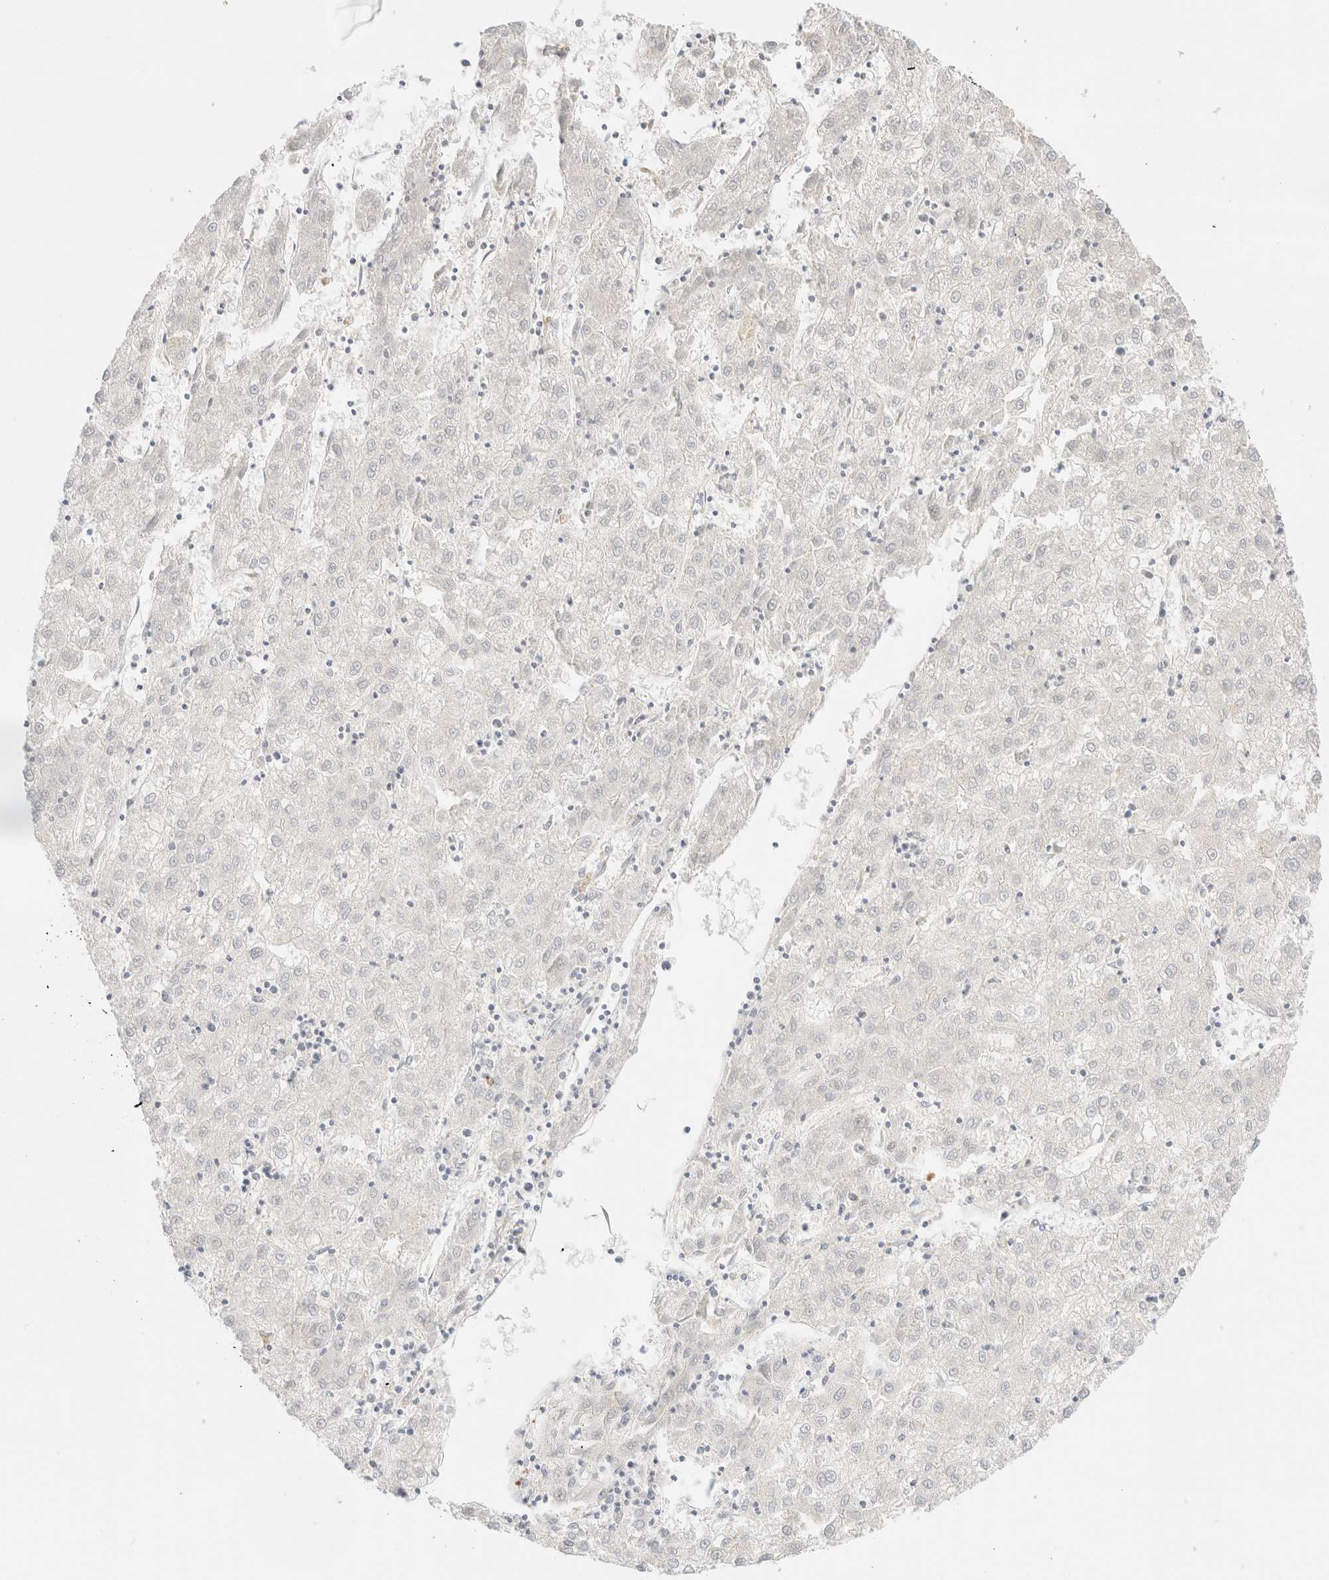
{"staining": {"intensity": "negative", "quantity": "none", "location": "none"}, "tissue": "liver cancer", "cell_type": "Tumor cells", "image_type": "cancer", "snomed": [{"axis": "morphology", "description": "Carcinoma, Hepatocellular, NOS"}, {"axis": "topography", "description": "Liver"}], "caption": "High power microscopy image of an immunohistochemistry (IHC) histopathology image of liver cancer (hepatocellular carcinoma), revealing no significant staining in tumor cells.", "gene": "CIC", "patient": {"sex": "male", "age": 72}}